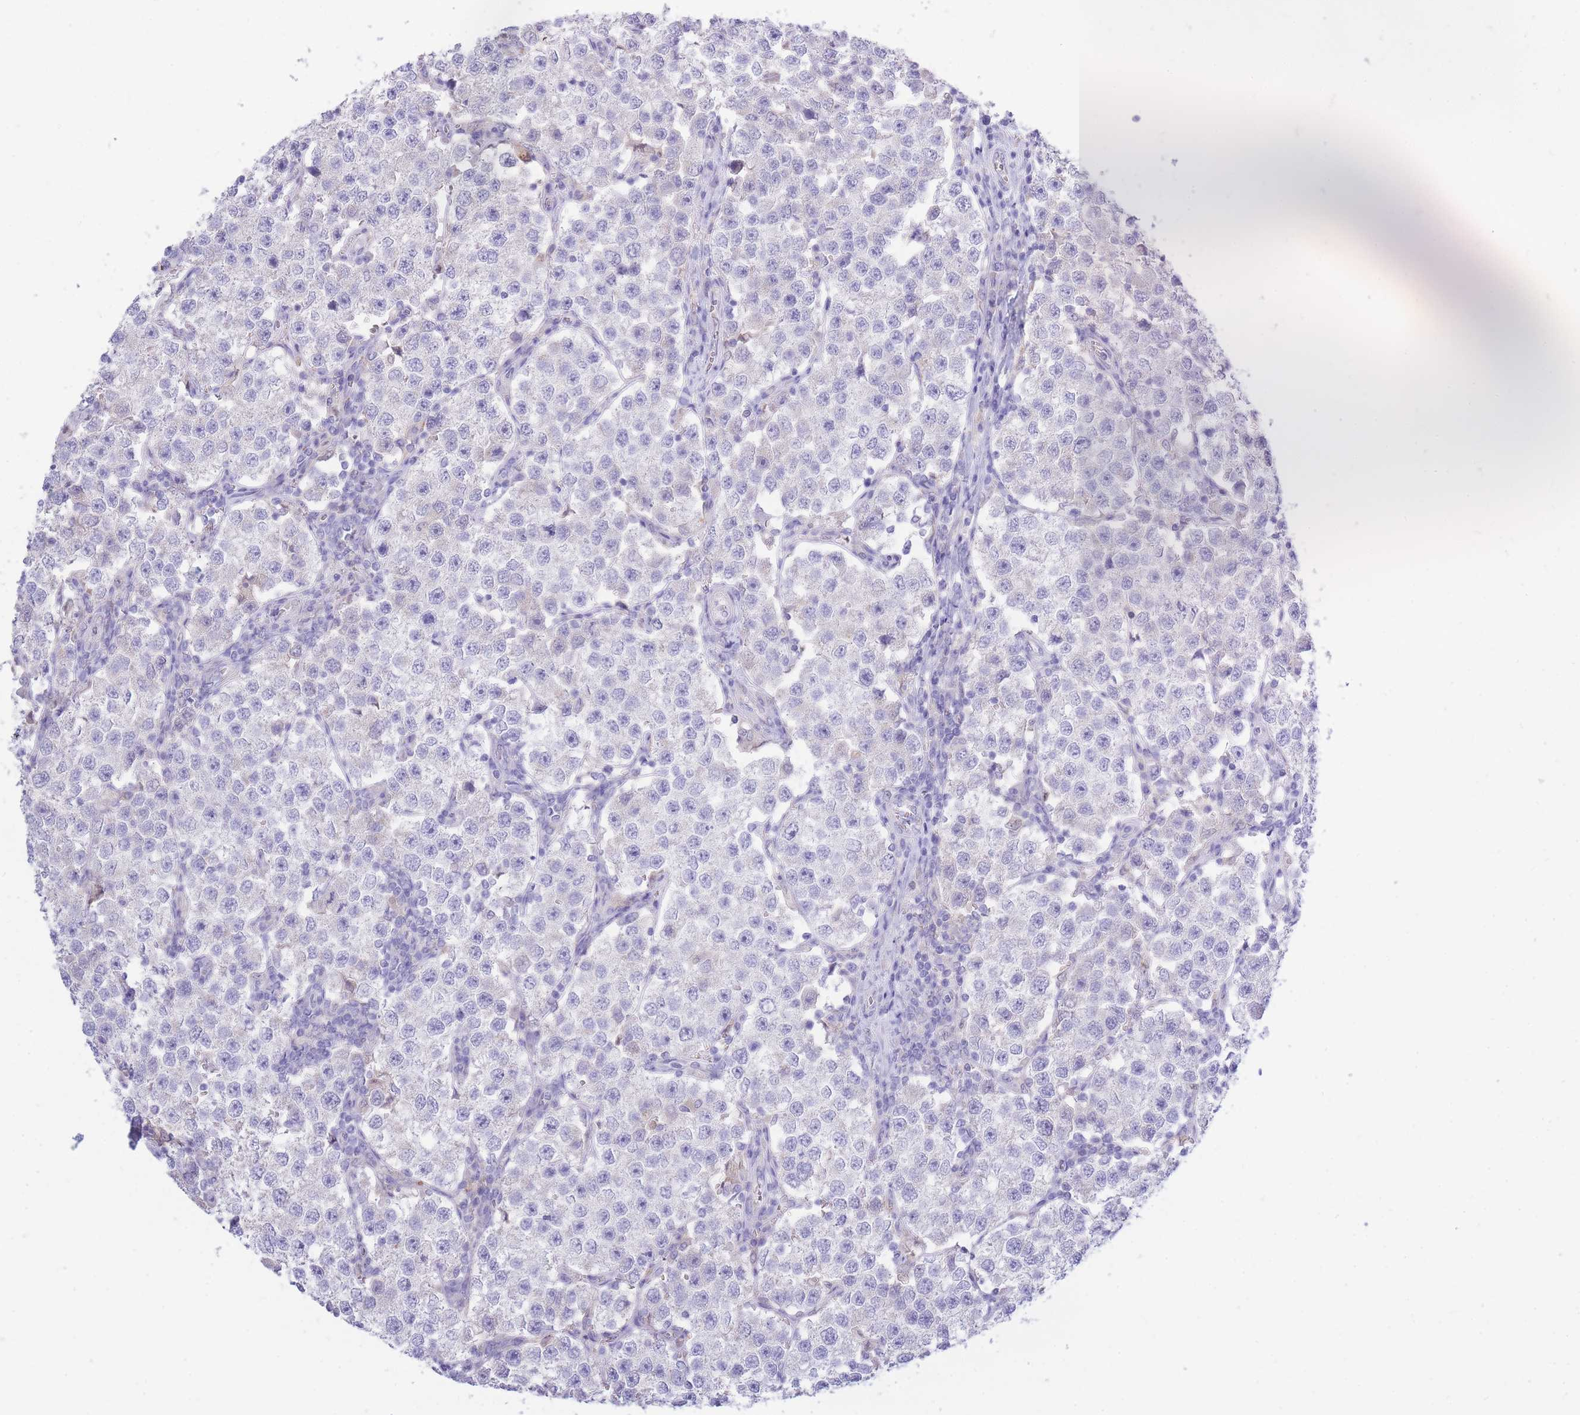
{"staining": {"intensity": "negative", "quantity": "none", "location": "none"}, "tissue": "testis cancer", "cell_type": "Tumor cells", "image_type": "cancer", "snomed": [{"axis": "morphology", "description": "Seminoma, NOS"}, {"axis": "topography", "description": "Testis"}], "caption": "Seminoma (testis) was stained to show a protein in brown. There is no significant staining in tumor cells. (Brightfield microscopy of DAB immunohistochemistry (IHC) at high magnification).", "gene": "CENPM", "patient": {"sex": "male", "age": 37}}